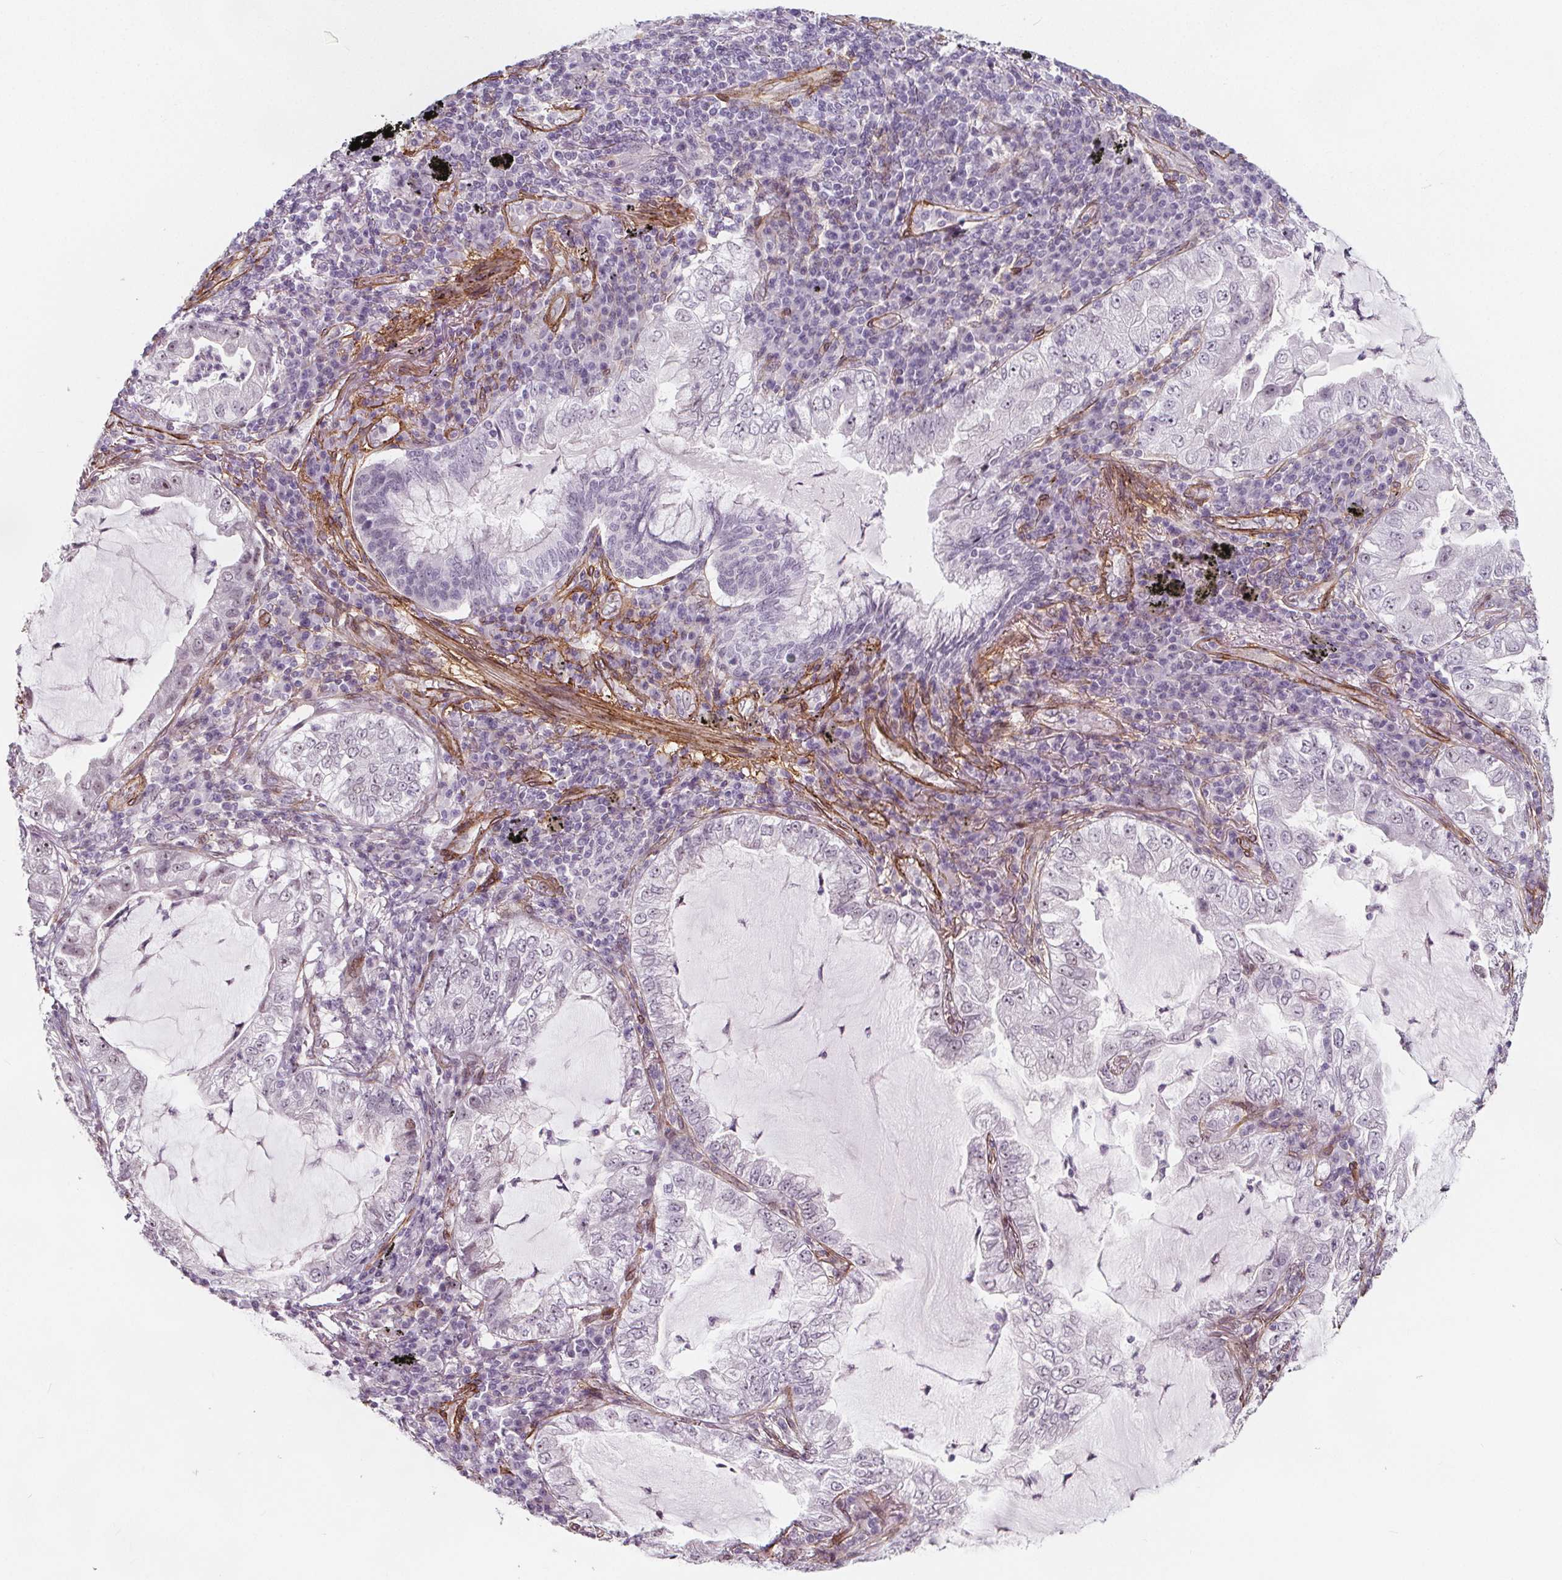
{"staining": {"intensity": "weak", "quantity": "<25%", "location": "nuclear"}, "tissue": "lung cancer", "cell_type": "Tumor cells", "image_type": "cancer", "snomed": [{"axis": "morphology", "description": "Adenocarcinoma, NOS"}, {"axis": "topography", "description": "Lung"}], "caption": "Tumor cells show no significant expression in lung adenocarcinoma.", "gene": "HAS1", "patient": {"sex": "female", "age": 73}}